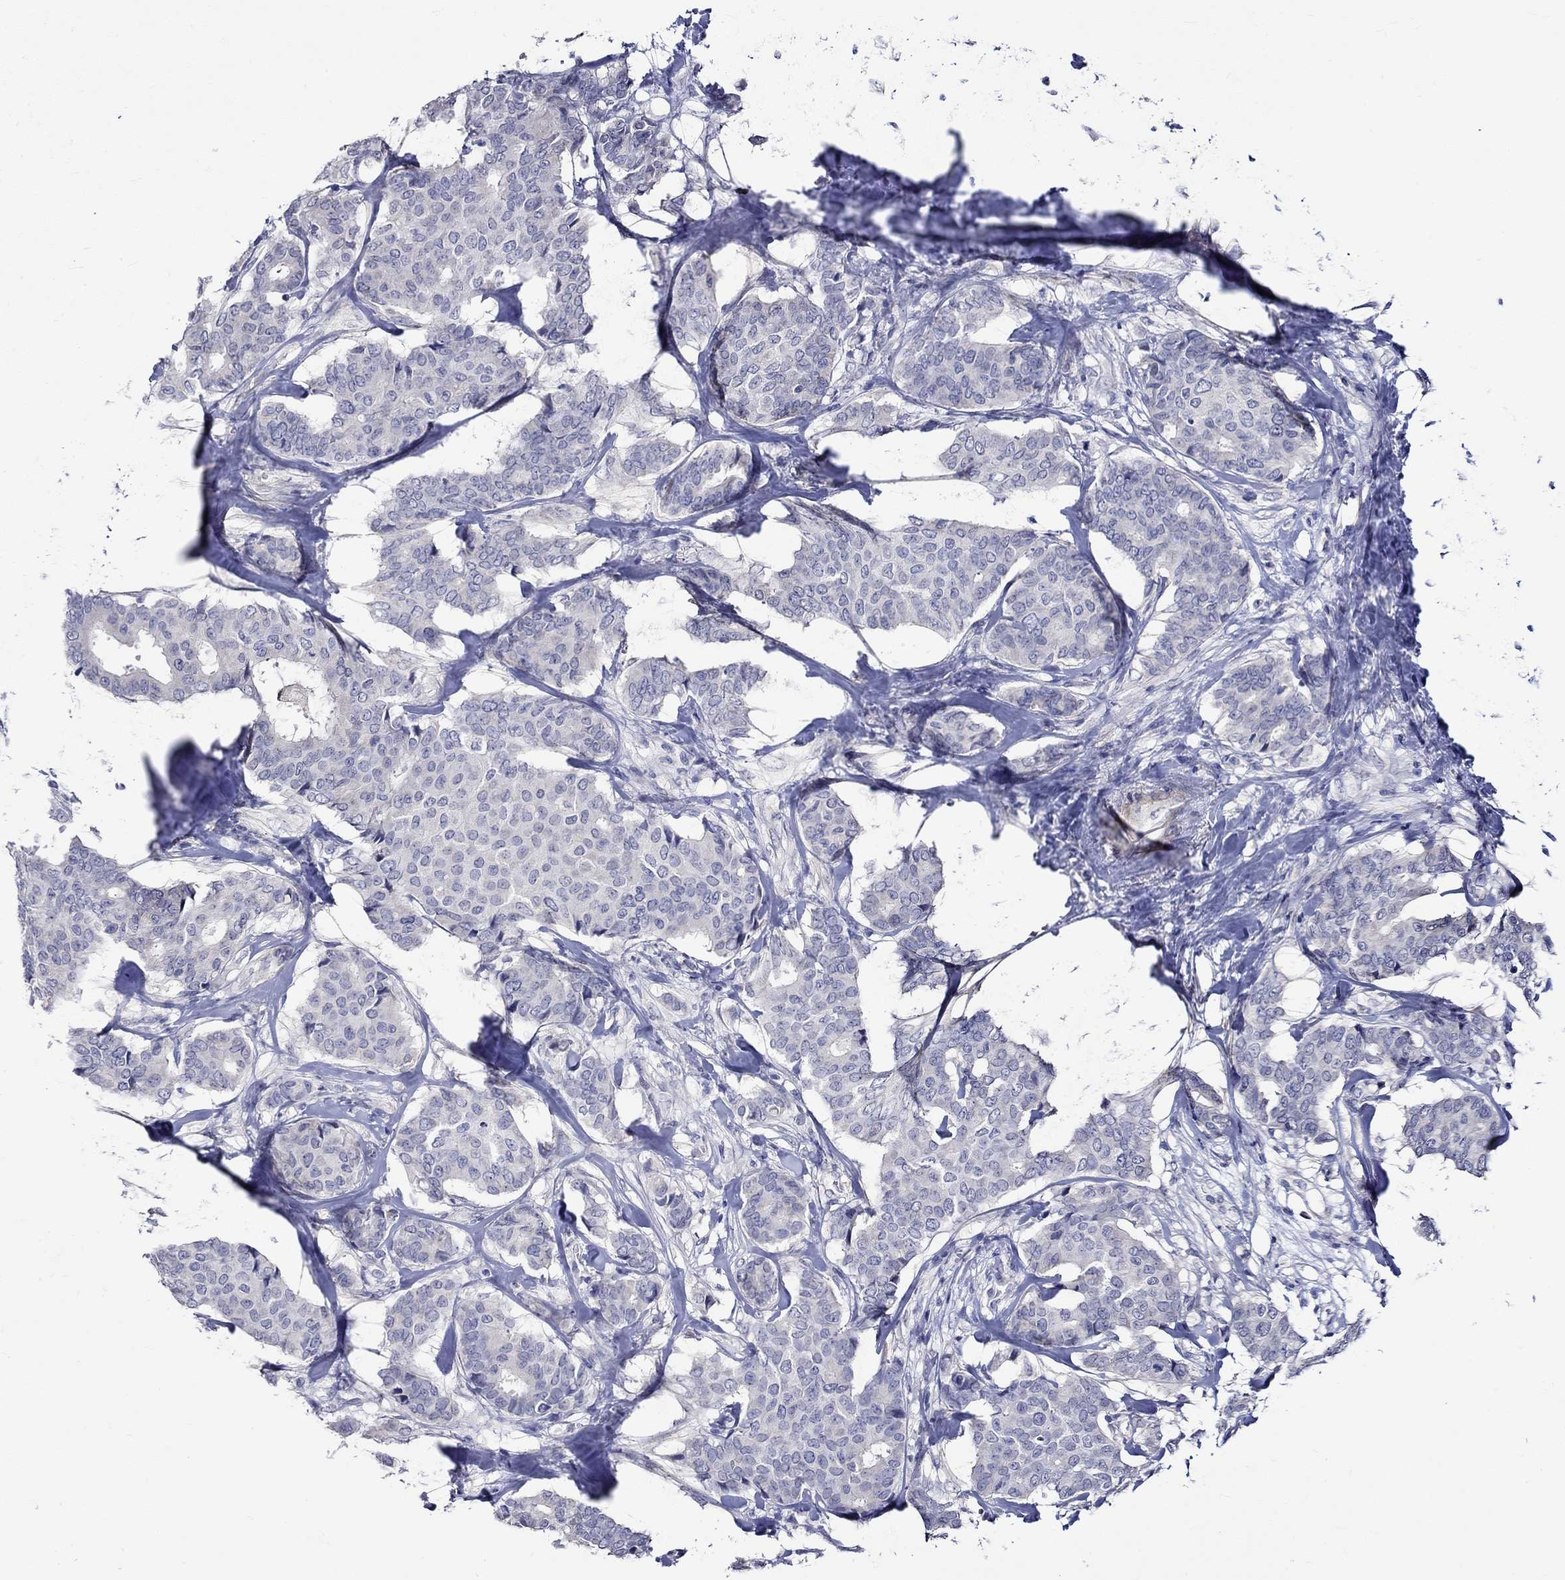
{"staining": {"intensity": "negative", "quantity": "none", "location": "none"}, "tissue": "breast cancer", "cell_type": "Tumor cells", "image_type": "cancer", "snomed": [{"axis": "morphology", "description": "Duct carcinoma"}, {"axis": "topography", "description": "Breast"}], "caption": "Immunohistochemical staining of human breast cancer (intraductal carcinoma) reveals no significant positivity in tumor cells. (DAB (3,3'-diaminobenzidine) immunohistochemistry (IHC), high magnification).", "gene": "CRYAB", "patient": {"sex": "female", "age": 75}}